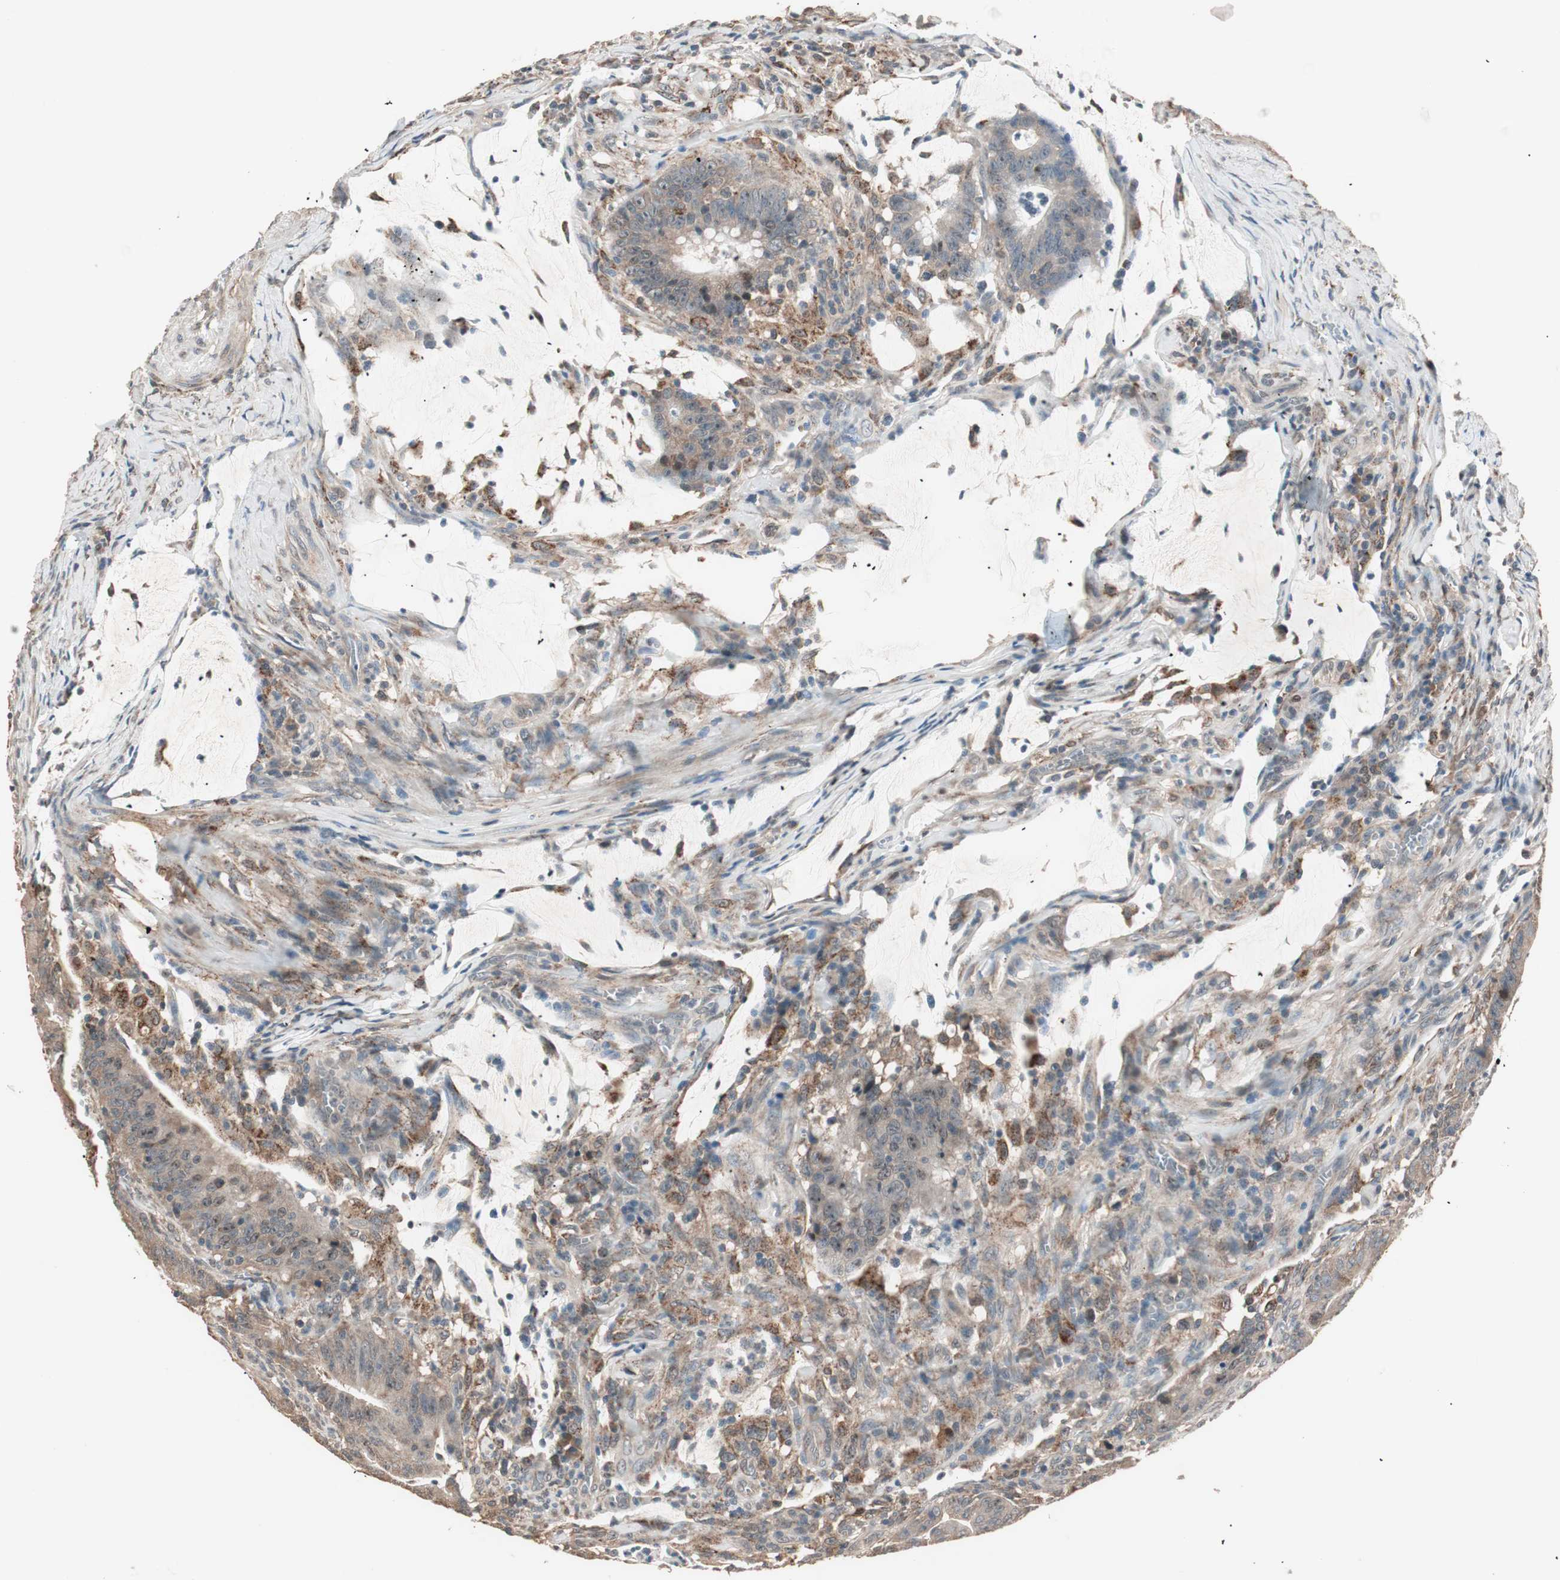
{"staining": {"intensity": "weak", "quantity": ">75%", "location": "cytoplasmic/membranous"}, "tissue": "colorectal cancer", "cell_type": "Tumor cells", "image_type": "cancer", "snomed": [{"axis": "morphology", "description": "Adenocarcinoma, NOS"}, {"axis": "topography", "description": "Colon"}], "caption": "Immunohistochemical staining of human colorectal adenocarcinoma displays weak cytoplasmic/membranous protein staining in approximately >75% of tumor cells.", "gene": "NFRKB", "patient": {"sex": "male", "age": 45}}